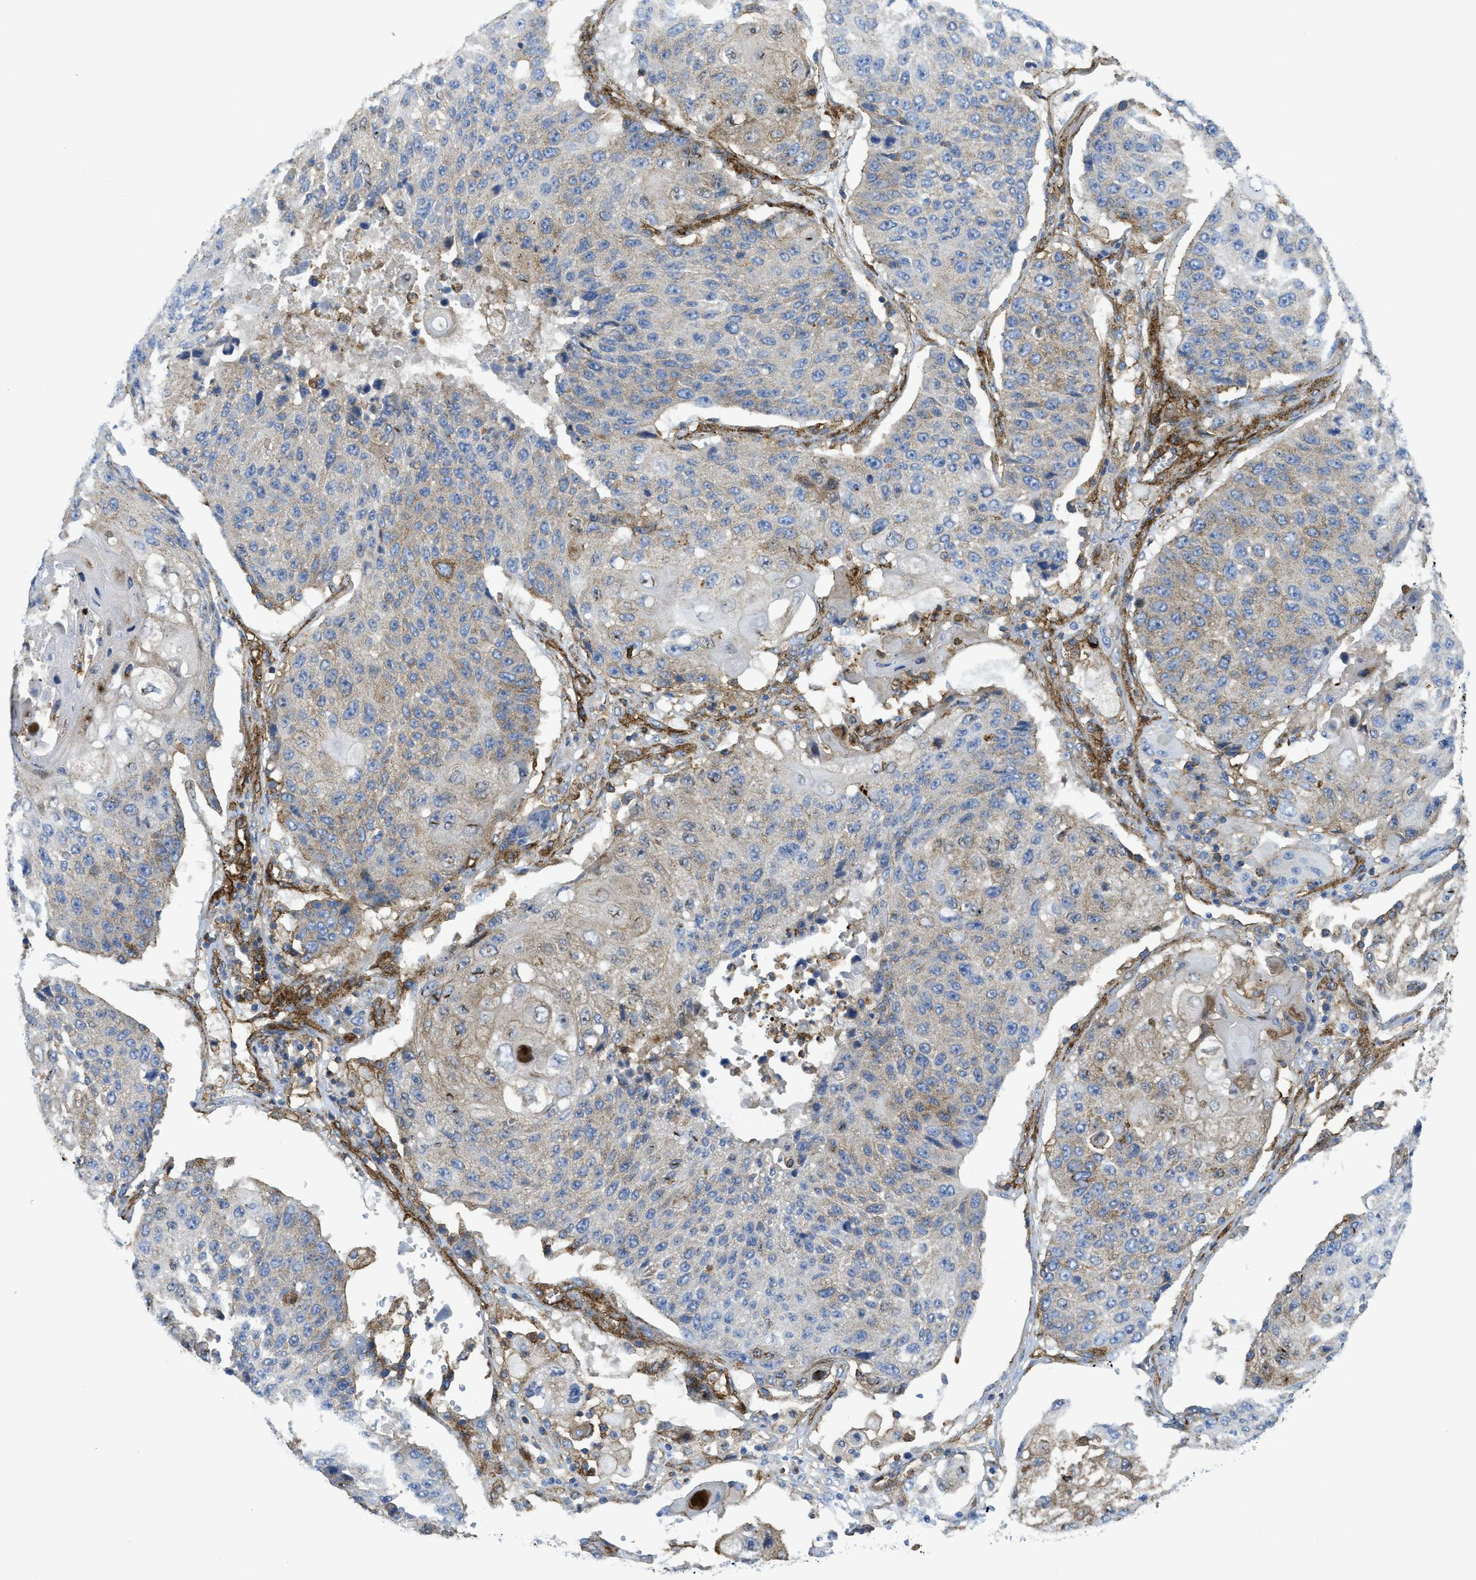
{"staining": {"intensity": "weak", "quantity": "<25%", "location": "cytoplasmic/membranous"}, "tissue": "lung cancer", "cell_type": "Tumor cells", "image_type": "cancer", "snomed": [{"axis": "morphology", "description": "Squamous cell carcinoma, NOS"}, {"axis": "topography", "description": "Lung"}], "caption": "Immunohistochemistry photomicrograph of human squamous cell carcinoma (lung) stained for a protein (brown), which reveals no staining in tumor cells.", "gene": "HIP1", "patient": {"sex": "male", "age": 61}}